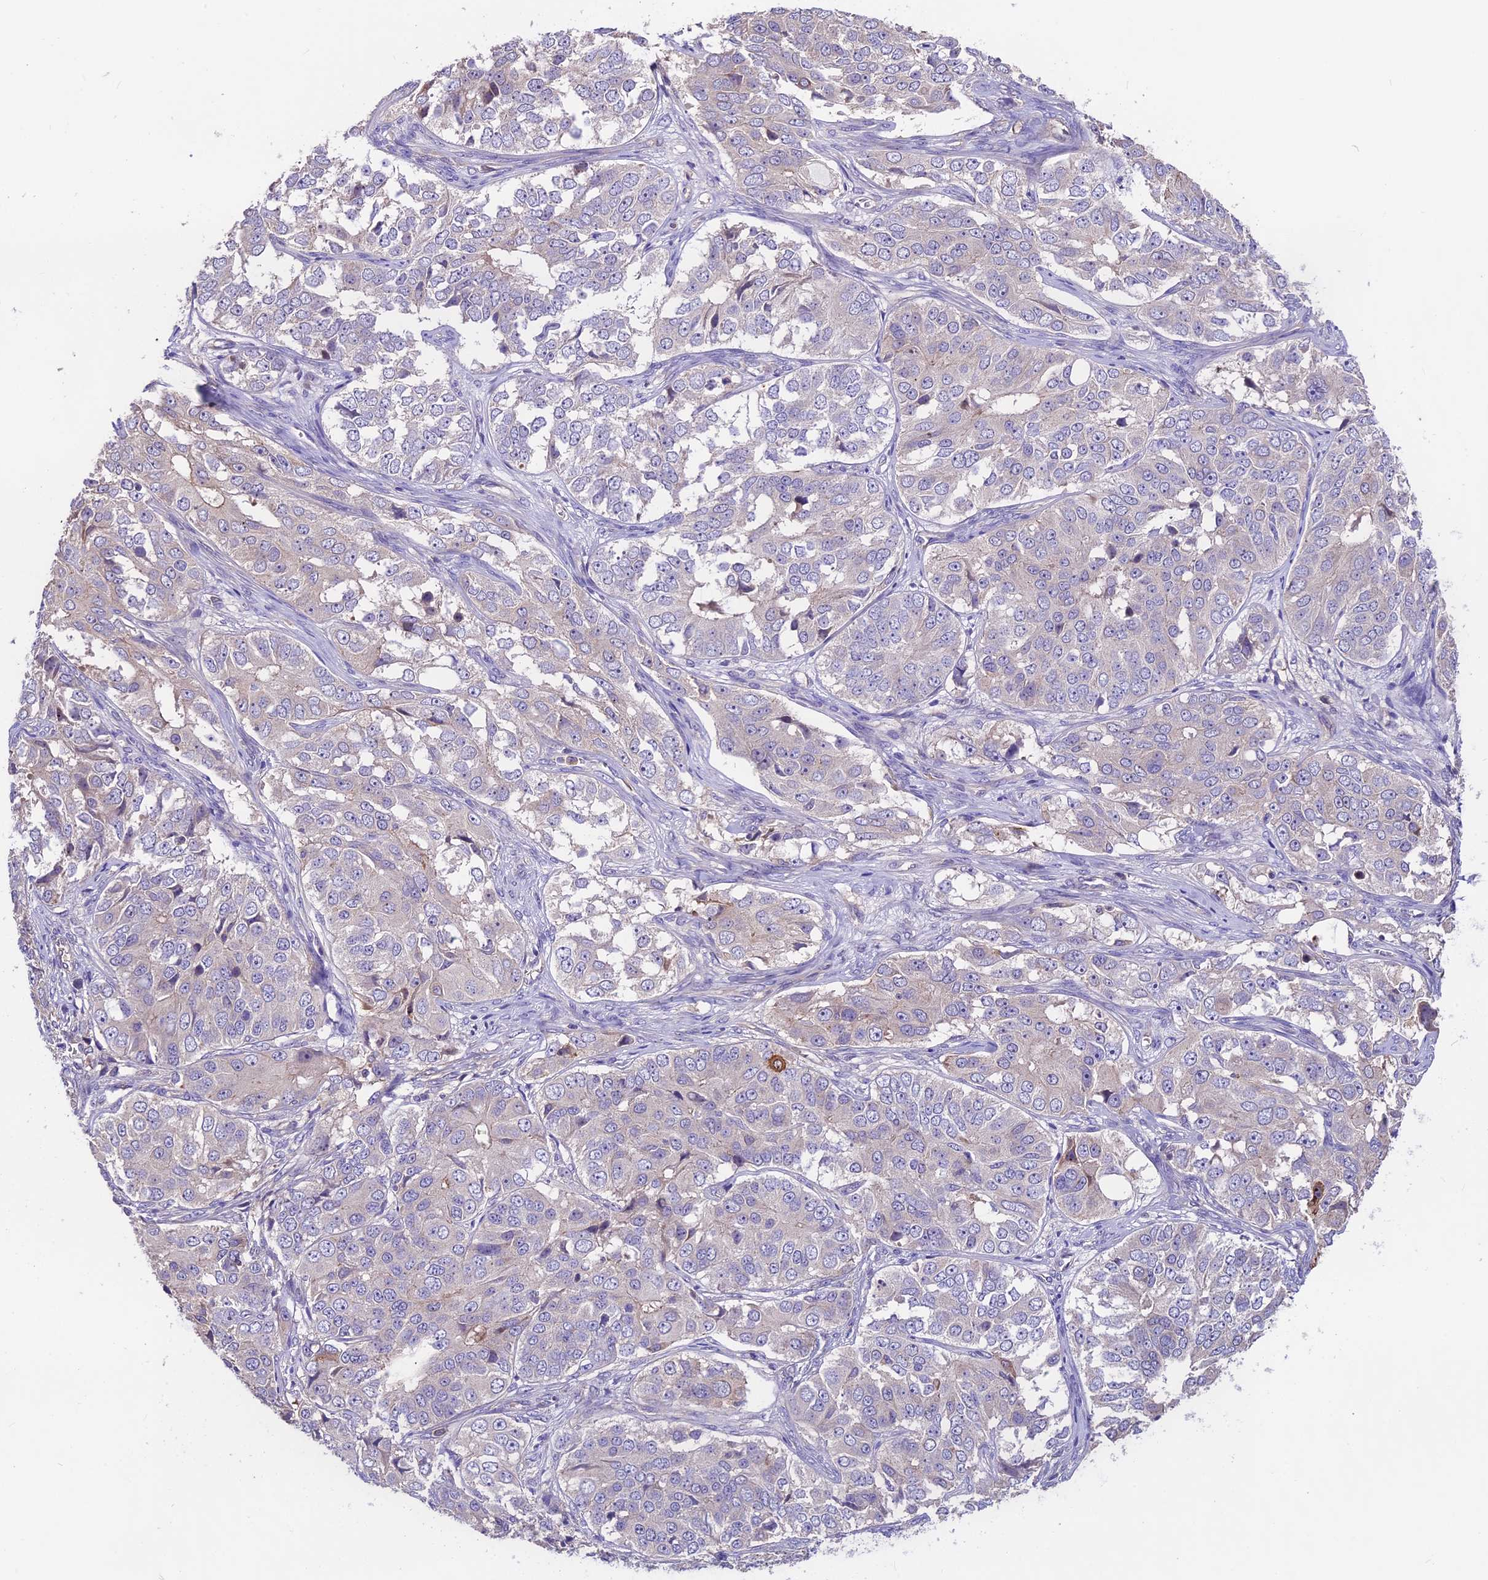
{"staining": {"intensity": "negative", "quantity": "none", "location": "none"}, "tissue": "ovarian cancer", "cell_type": "Tumor cells", "image_type": "cancer", "snomed": [{"axis": "morphology", "description": "Carcinoma, endometroid"}, {"axis": "topography", "description": "Ovary"}], "caption": "Immunohistochemical staining of human ovarian endometroid carcinoma displays no significant staining in tumor cells.", "gene": "ANO3", "patient": {"sex": "female", "age": 51}}